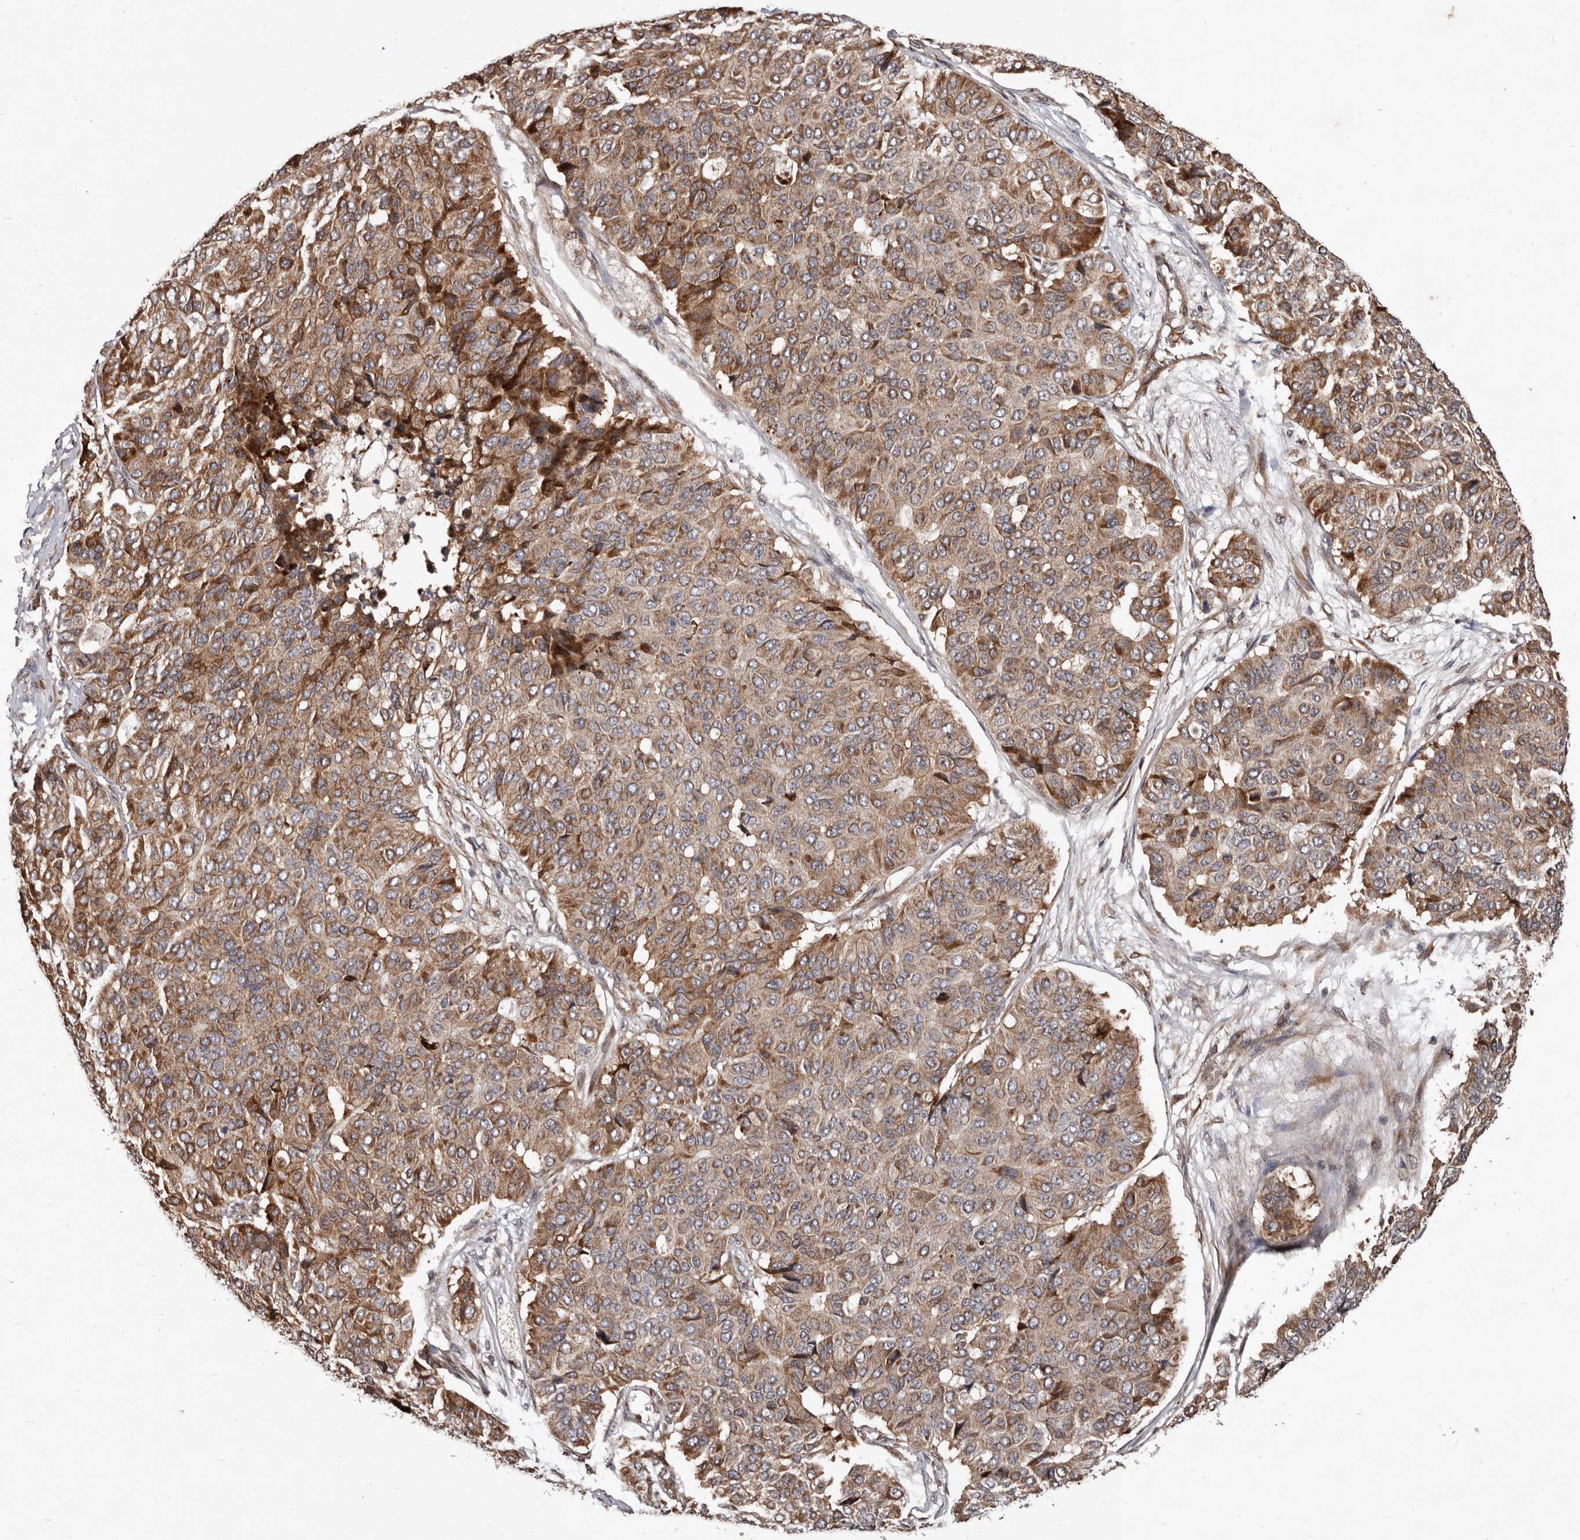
{"staining": {"intensity": "moderate", "quantity": ">75%", "location": "cytoplasmic/membranous"}, "tissue": "pancreatic cancer", "cell_type": "Tumor cells", "image_type": "cancer", "snomed": [{"axis": "morphology", "description": "Adenocarcinoma, NOS"}, {"axis": "topography", "description": "Pancreas"}], "caption": "The micrograph demonstrates staining of adenocarcinoma (pancreatic), revealing moderate cytoplasmic/membranous protein expression (brown color) within tumor cells.", "gene": "WEE2", "patient": {"sex": "male", "age": 50}}